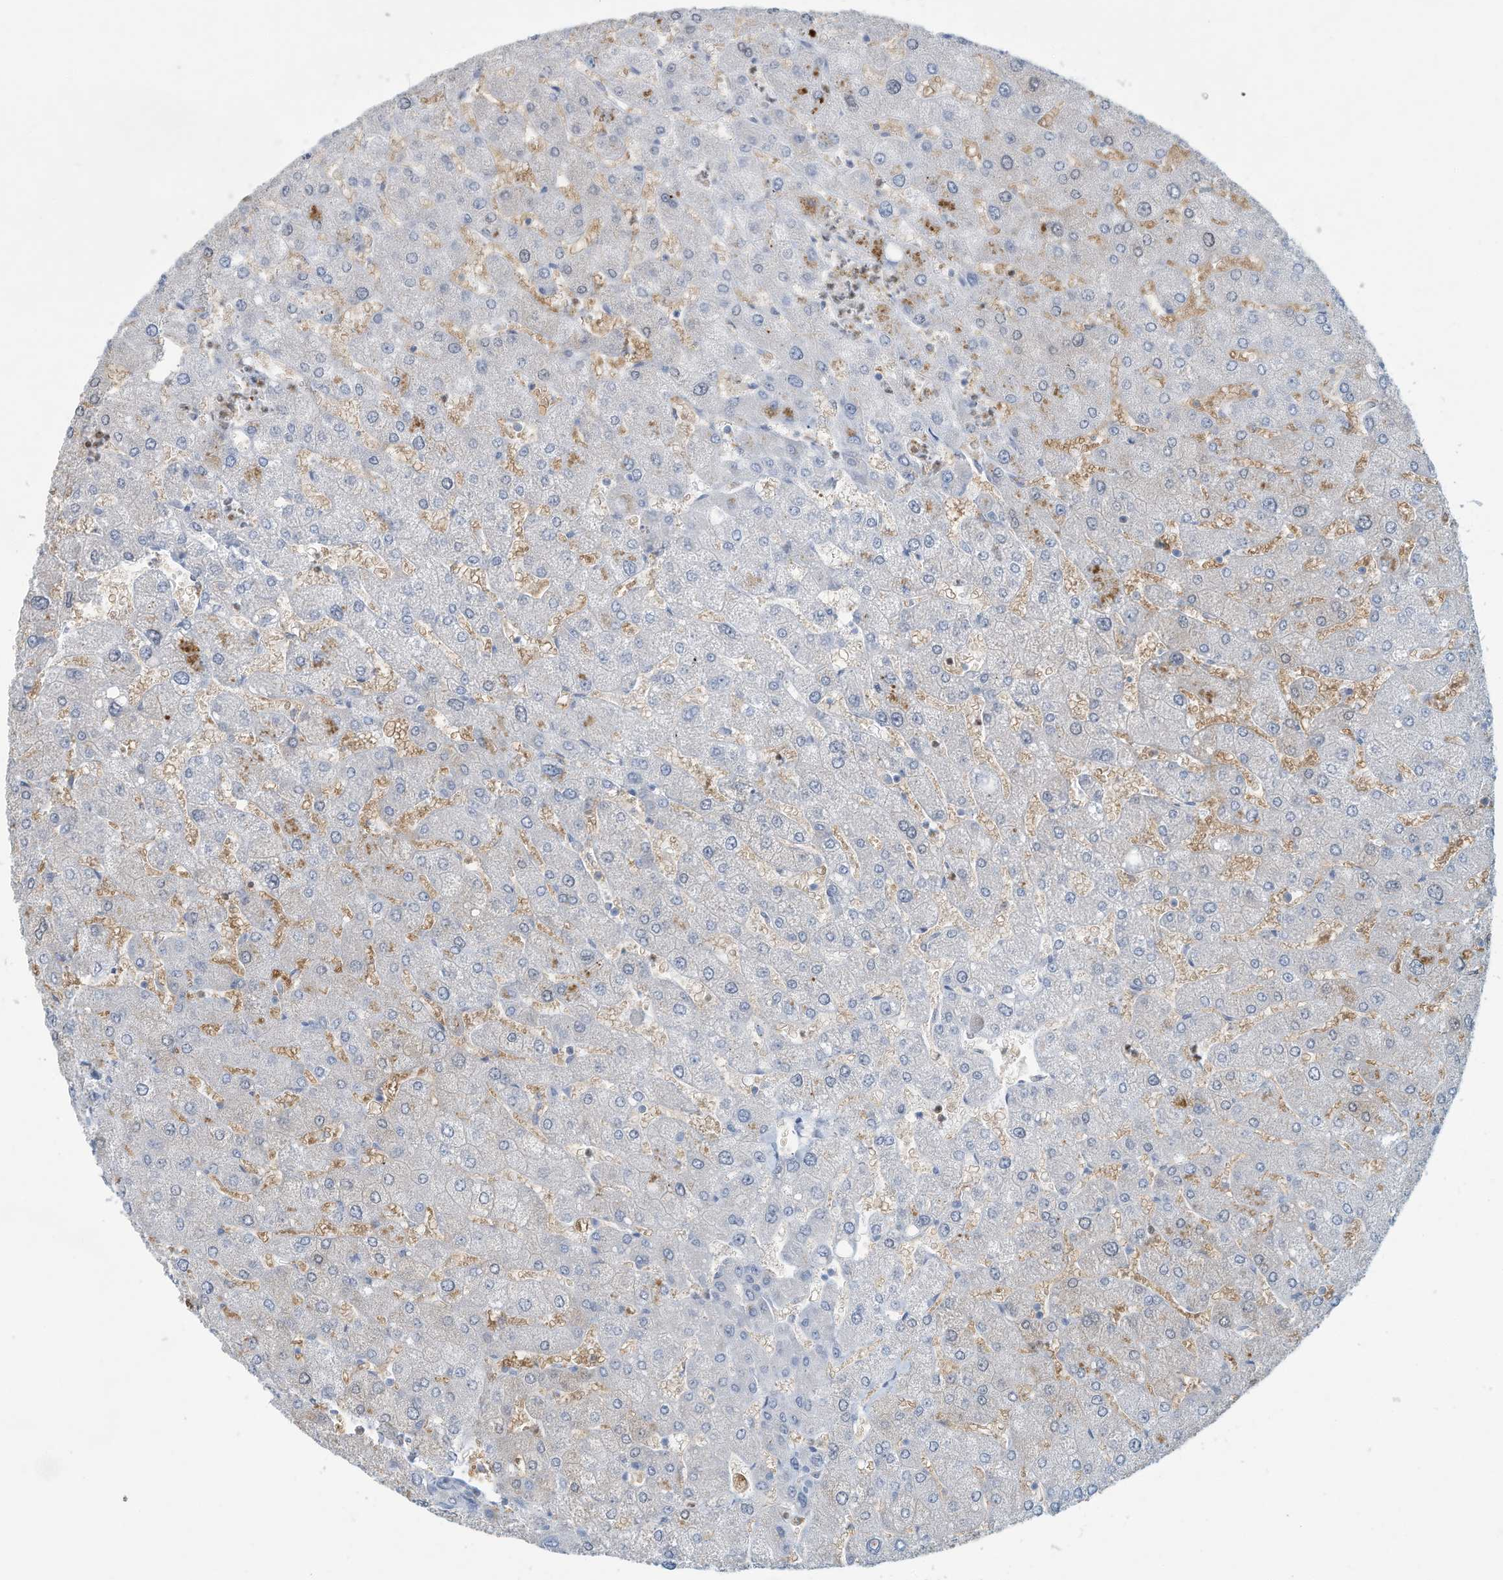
{"staining": {"intensity": "moderate", "quantity": "<25%", "location": "nuclear"}, "tissue": "liver", "cell_type": "Cholangiocytes", "image_type": "normal", "snomed": [{"axis": "morphology", "description": "Normal tissue, NOS"}, {"axis": "topography", "description": "Liver"}], "caption": "Liver stained with a brown dye displays moderate nuclear positive expression in about <25% of cholangiocytes.", "gene": "ERI2", "patient": {"sex": "male", "age": 55}}